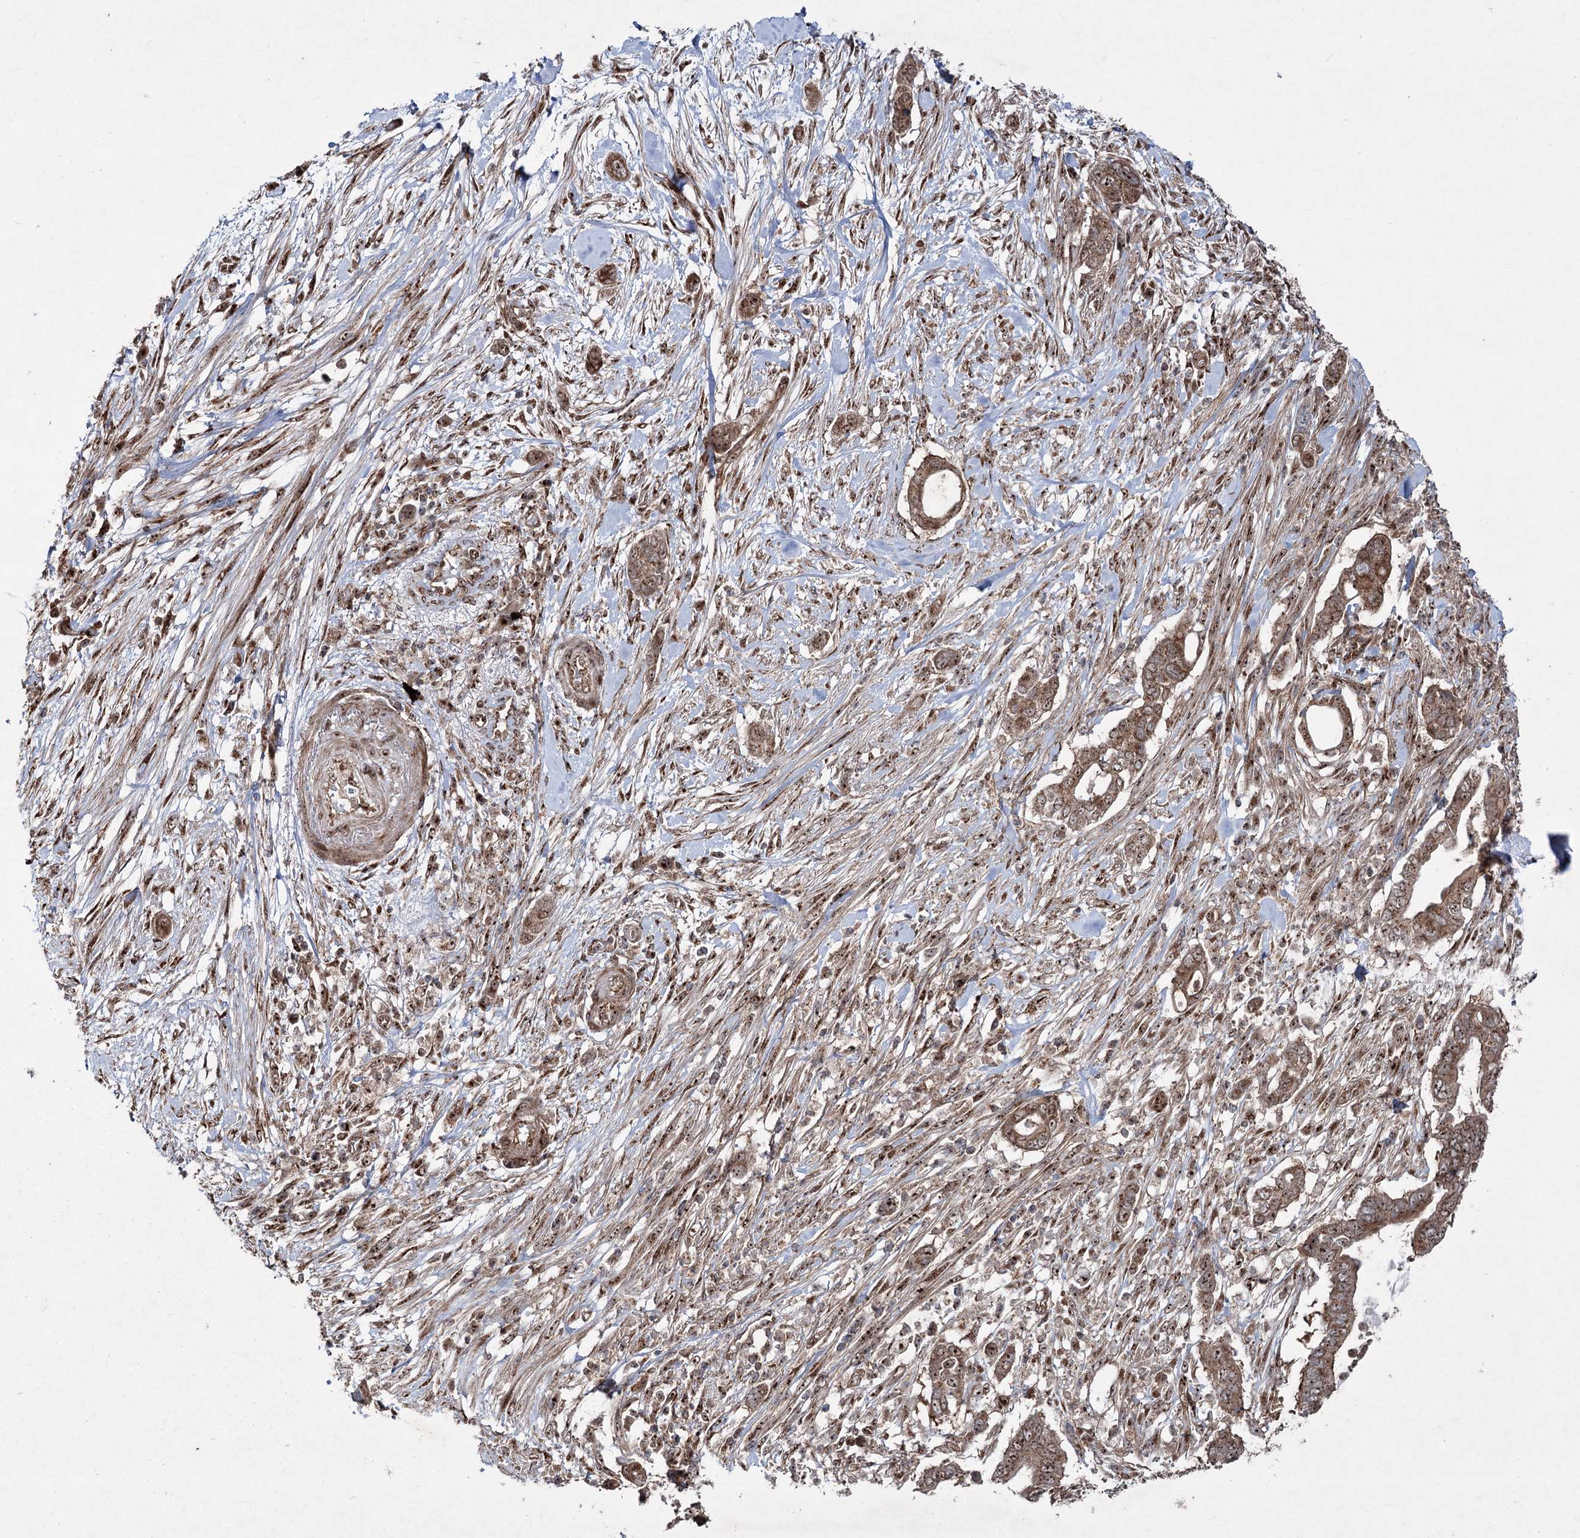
{"staining": {"intensity": "moderate", "quantity": ">75%", "location": "cytoplasmic/membranous,nuclear"}, "tissue": "pancreatic cancer", "cell_type": "Tumor cells", "image_type": "cancer", "snomed": [{"axis": "morphology", "description": "Adenocarcinoma, NOS"}, {"axis": "topography", "description": "Pancreas"}], "caption": "Protein analysis of pancreatic cancer tissue demonstrates moderate cytoplasmic/membranous and nuclear staining in approximately >75% of tumor cells.", "gene": "SERINC5", "patient": {"sex": "male", "age": 68}}